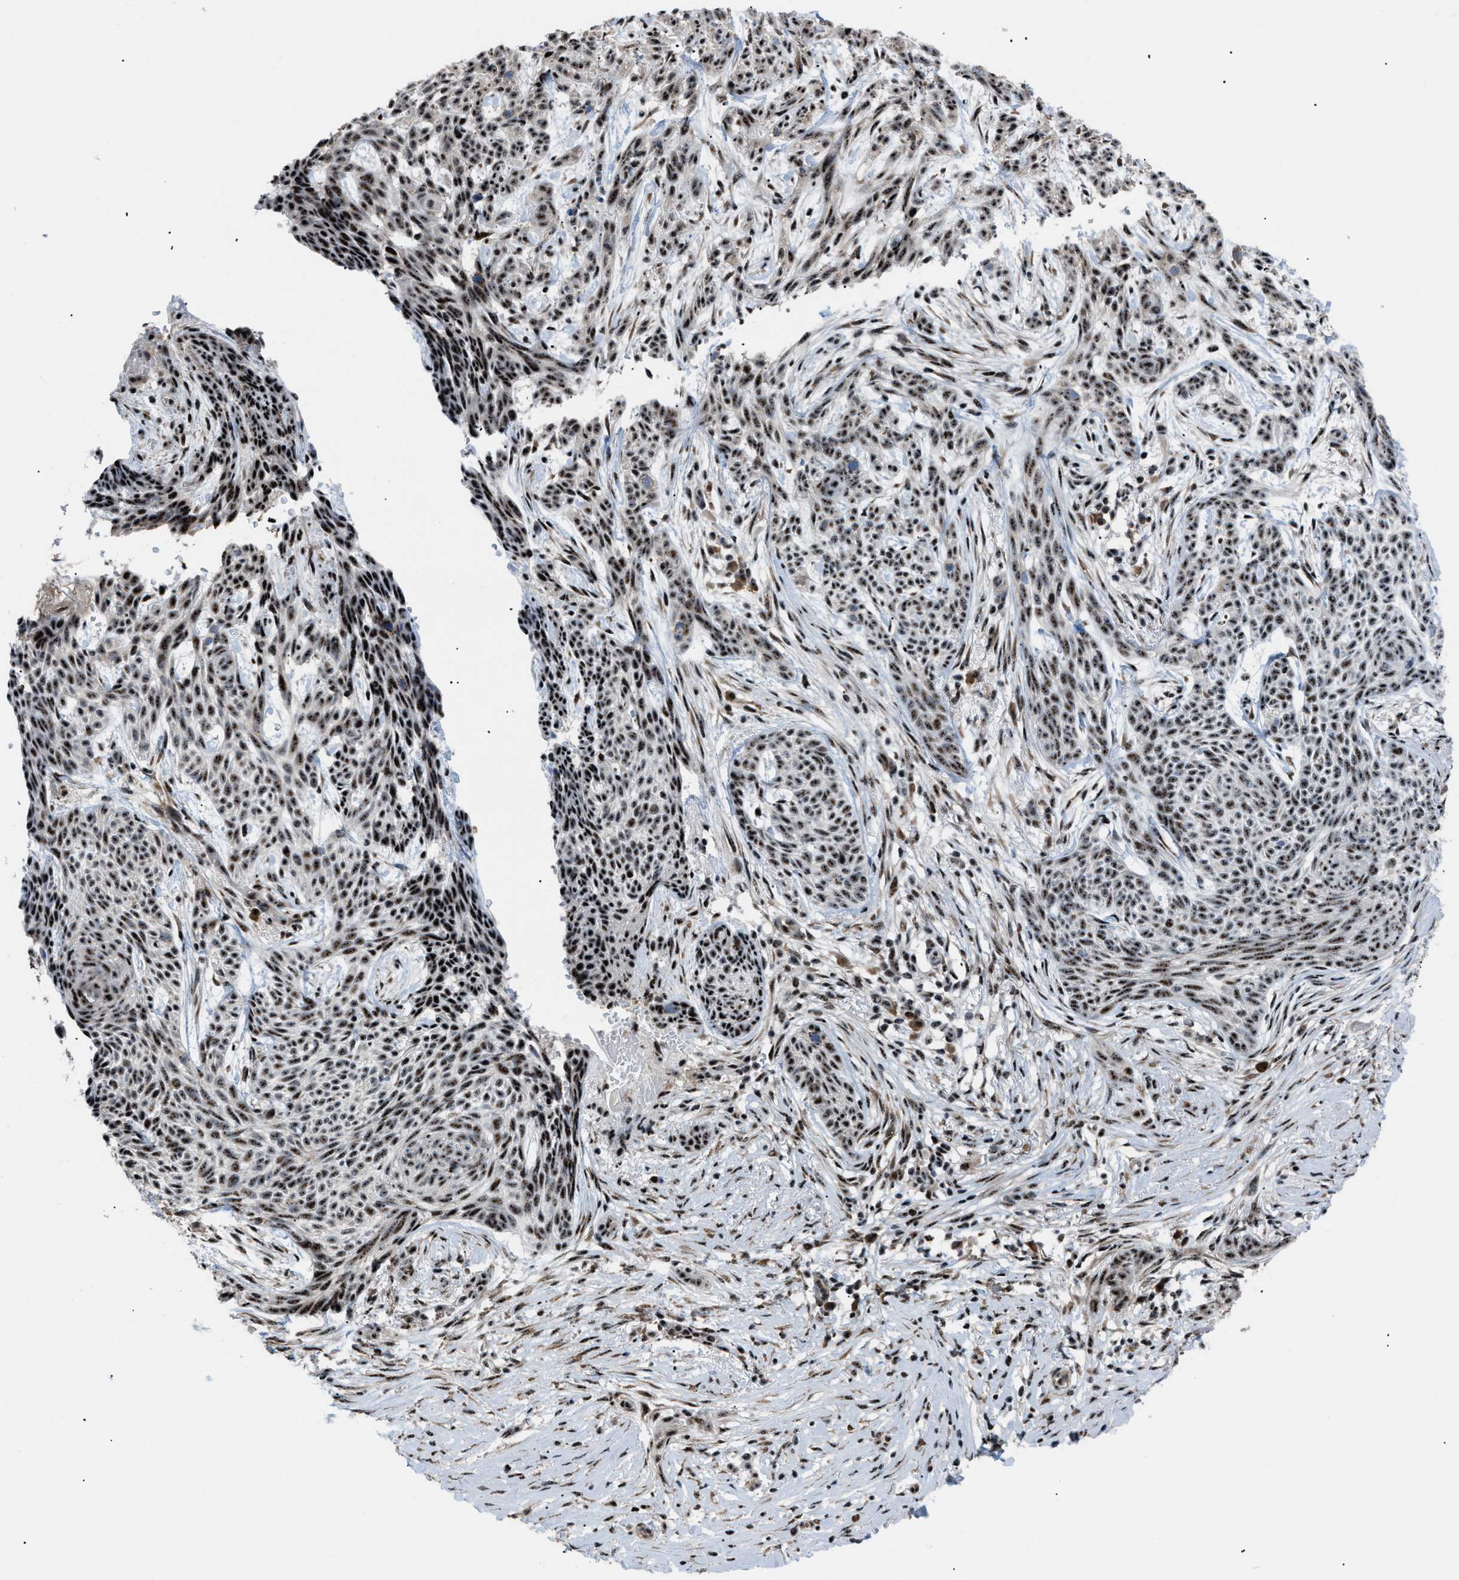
{"staining": {"intensity": "strong", "quantity": ">75%", "location": "nuclear"}, "tissue": "skin cancer", "cell_type": "Tumor cells", "image_type": "cancer", "snomed": [{"axis": "morphology", "description": "Basal cell carcinoma"}, {"axis": "topography", "description": "Skin"}], "caption": "Immunohistochemical staining of human skin cancer (basal cell carcinoma) demonstrates strong nuclear protein positivity in approximately >75% of tumor cells. (DAB IHC, brown staining for protein, blue staining for nuclei).", "gene": "CDR2", "patient": {"sex": "female", "age": 59}}